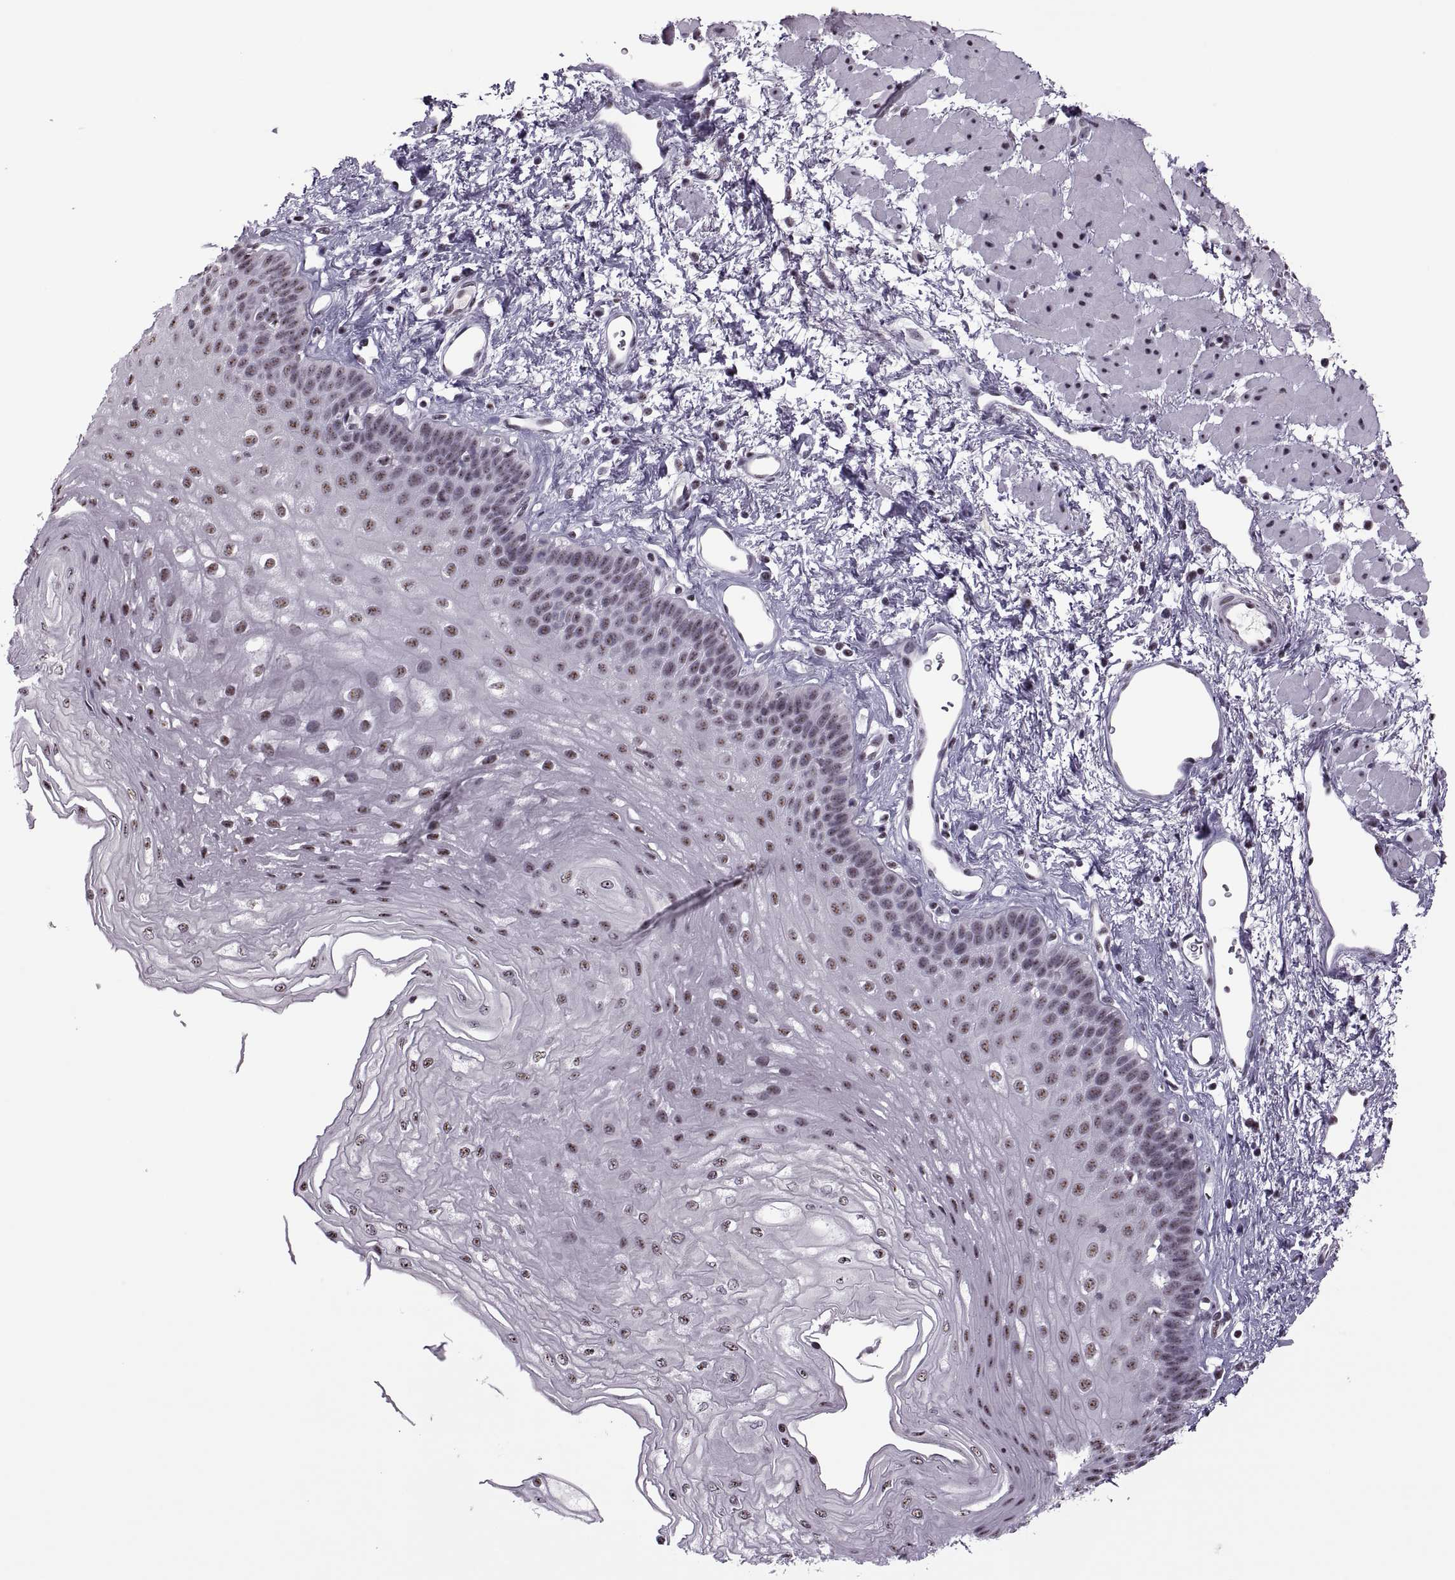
{"staining": {"intensity": "weak", "quantity": ">75%", "location": "nuclear"}, "tissue": "esophagus", "cell_type": "Squamous epithelial cells", "image_type": "normal", "snomed": [{"axis": "morphology", "description": "Normal tissue, NOS"}, {"axis": "topography", "description": "Esophagus"}], "caption": "Immunohistochemical staining of benign human esophagus demonstrates >75% levels of weak nuclear protein positivity in about >75% of squamous epithelial cells. (Stains: DAB (3,3'-diaminobenzidine) in brown, nuclei in blue, Microscopy: brightfield microscopy at high magnification).", "gene": "MAGEA4", "patient": {"sex": "female", "age": 62}}